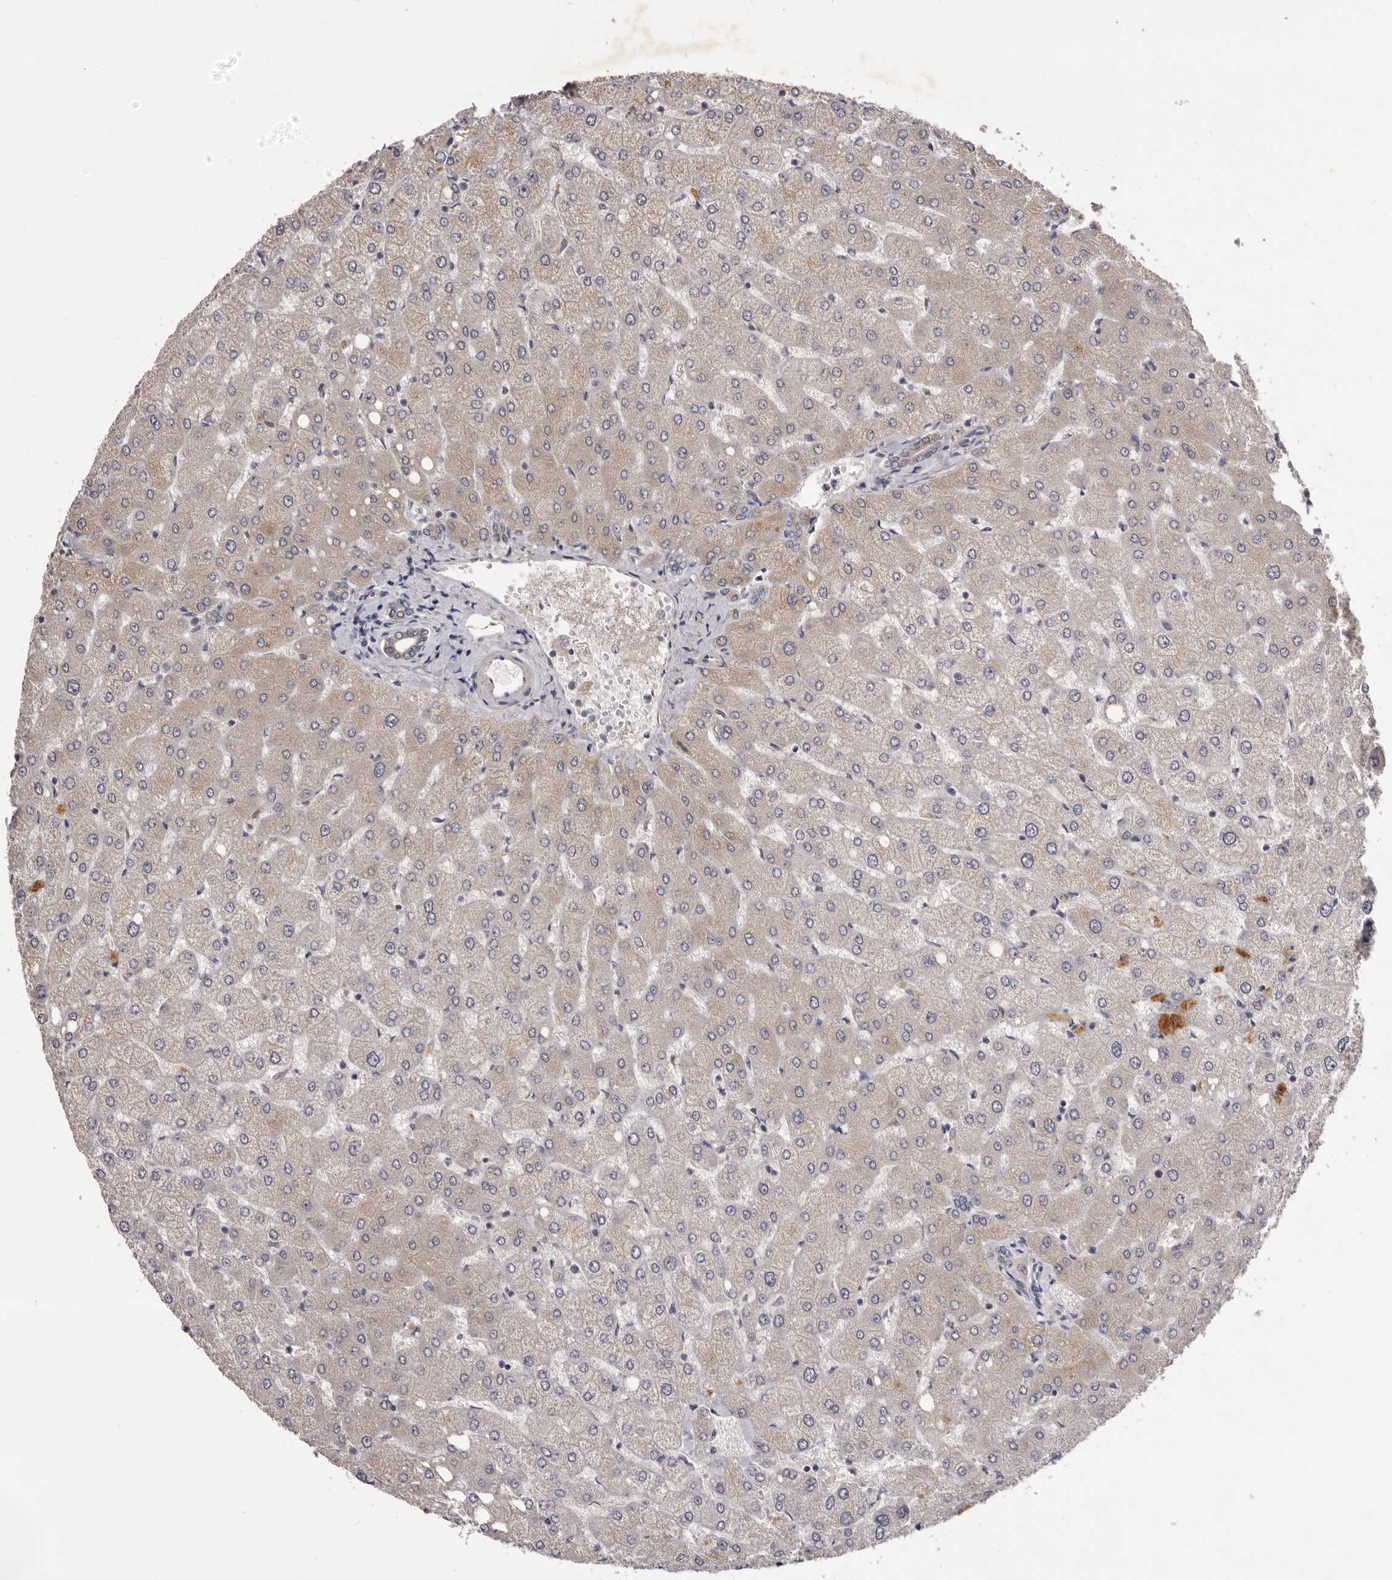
{"staining": {"intensity": "negative", "quantity": "none", "location": "none"}, "tissue": "liver", "cell_type": "Cholangiocytes", "image_type": "normal", "snomed": [{"axis": "morphology", "description": "Normal tissue, NOS"}, {"axis": "topography", "description": "Liver"}], "caption": "A high-resolution micrograph shows immunohistochemistry (IHC) staining of unremarkable liver, which reveals no significant expression in cholangiocytes.", "gene": "PNRC1", "patient": {"sex": "female", "age": 54}}